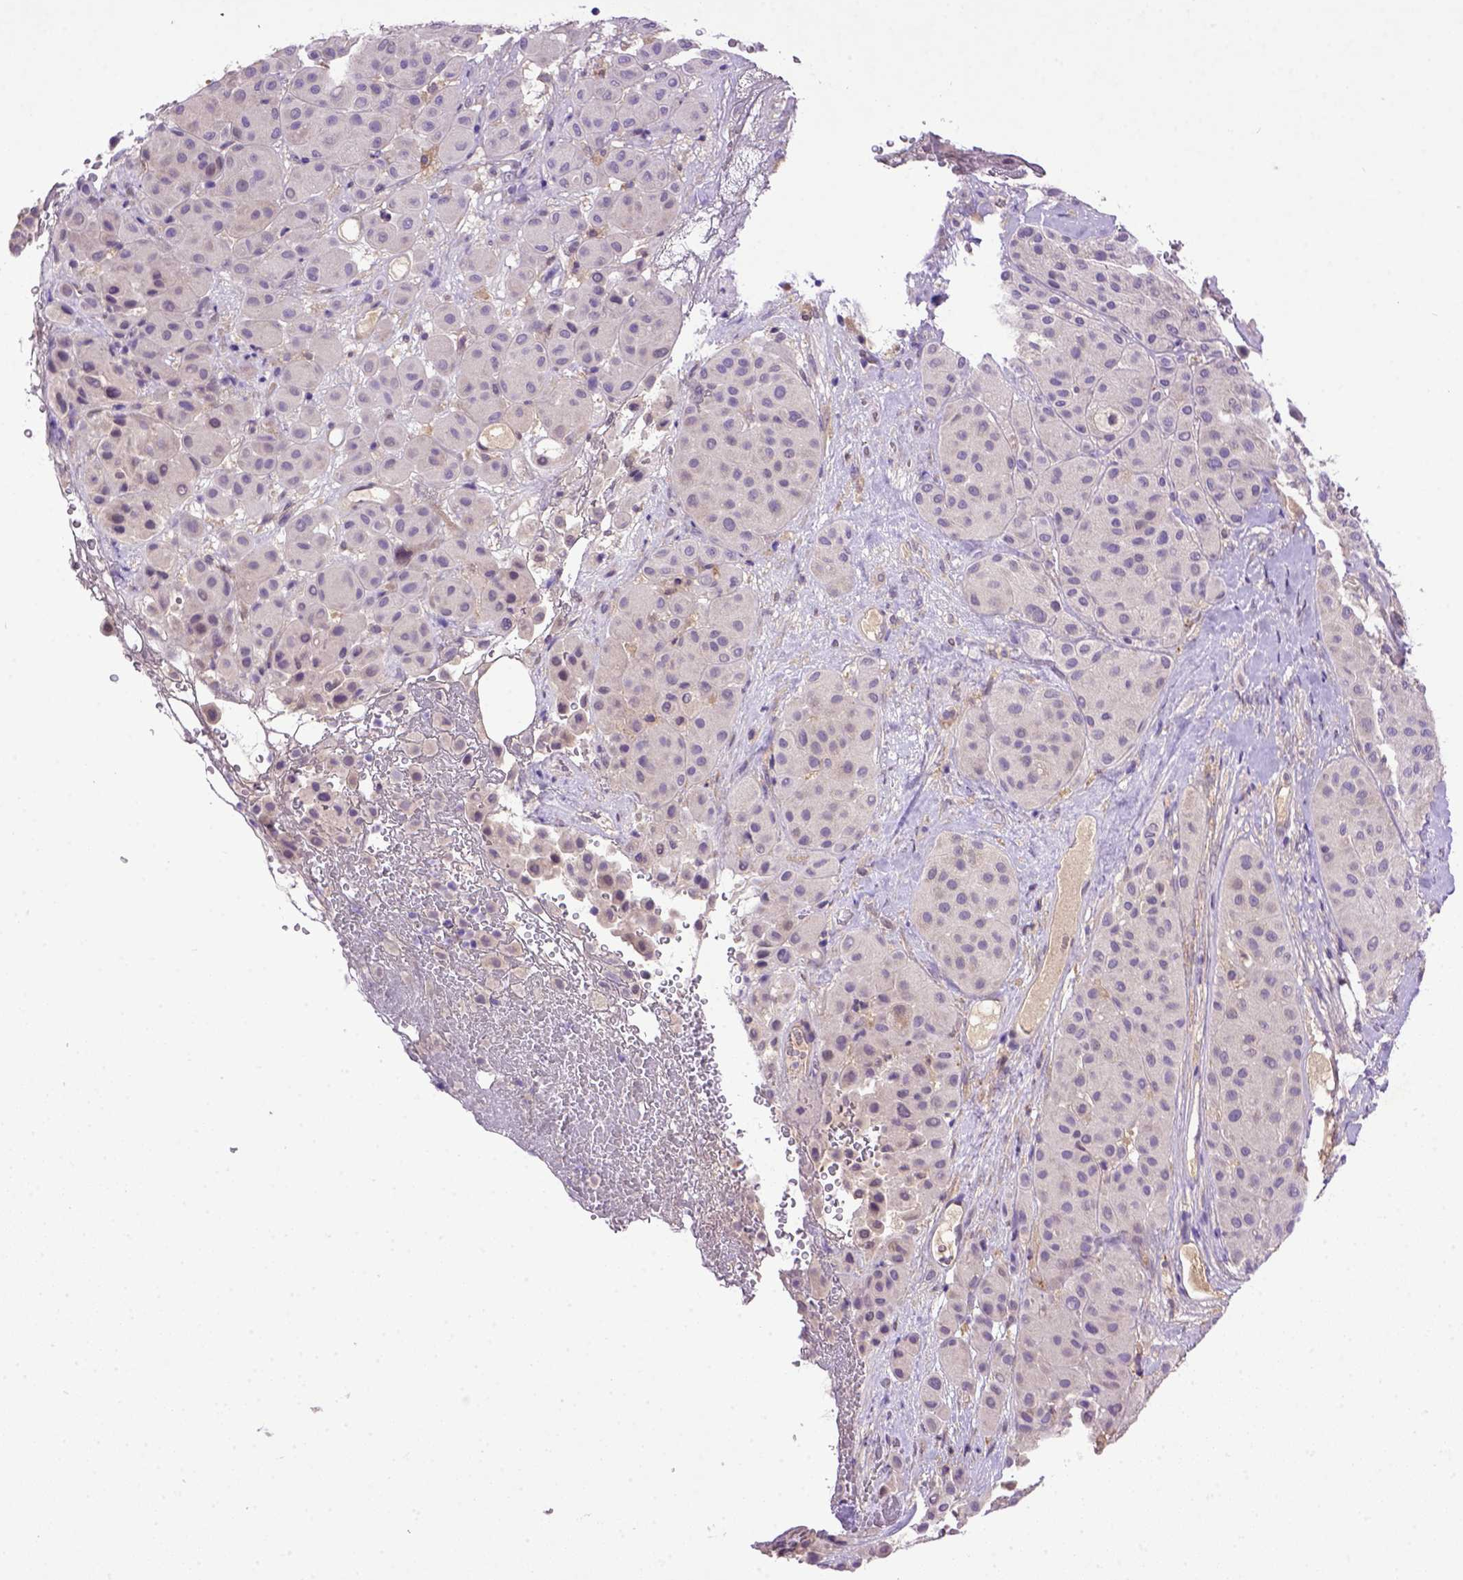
{"staining": {"intensity": "negative", "quantity": "none", "location": "none"}, "tissue": "melanoma", "cell_type": "Tumor cells", "image_type": "cancer", "snomed": [{"axis": "morphology", "description": "Malignant melanoma, Metastatic site"}, {"axis": "topography", "description": "Smooth muscle"}], "caption": "This is an immunohistochemistry photomicrograph of human melanoma. There is no expression in tumor cells.", "gene": "DEPDC1B", "patient": {"sex": "male", "age": 41}}